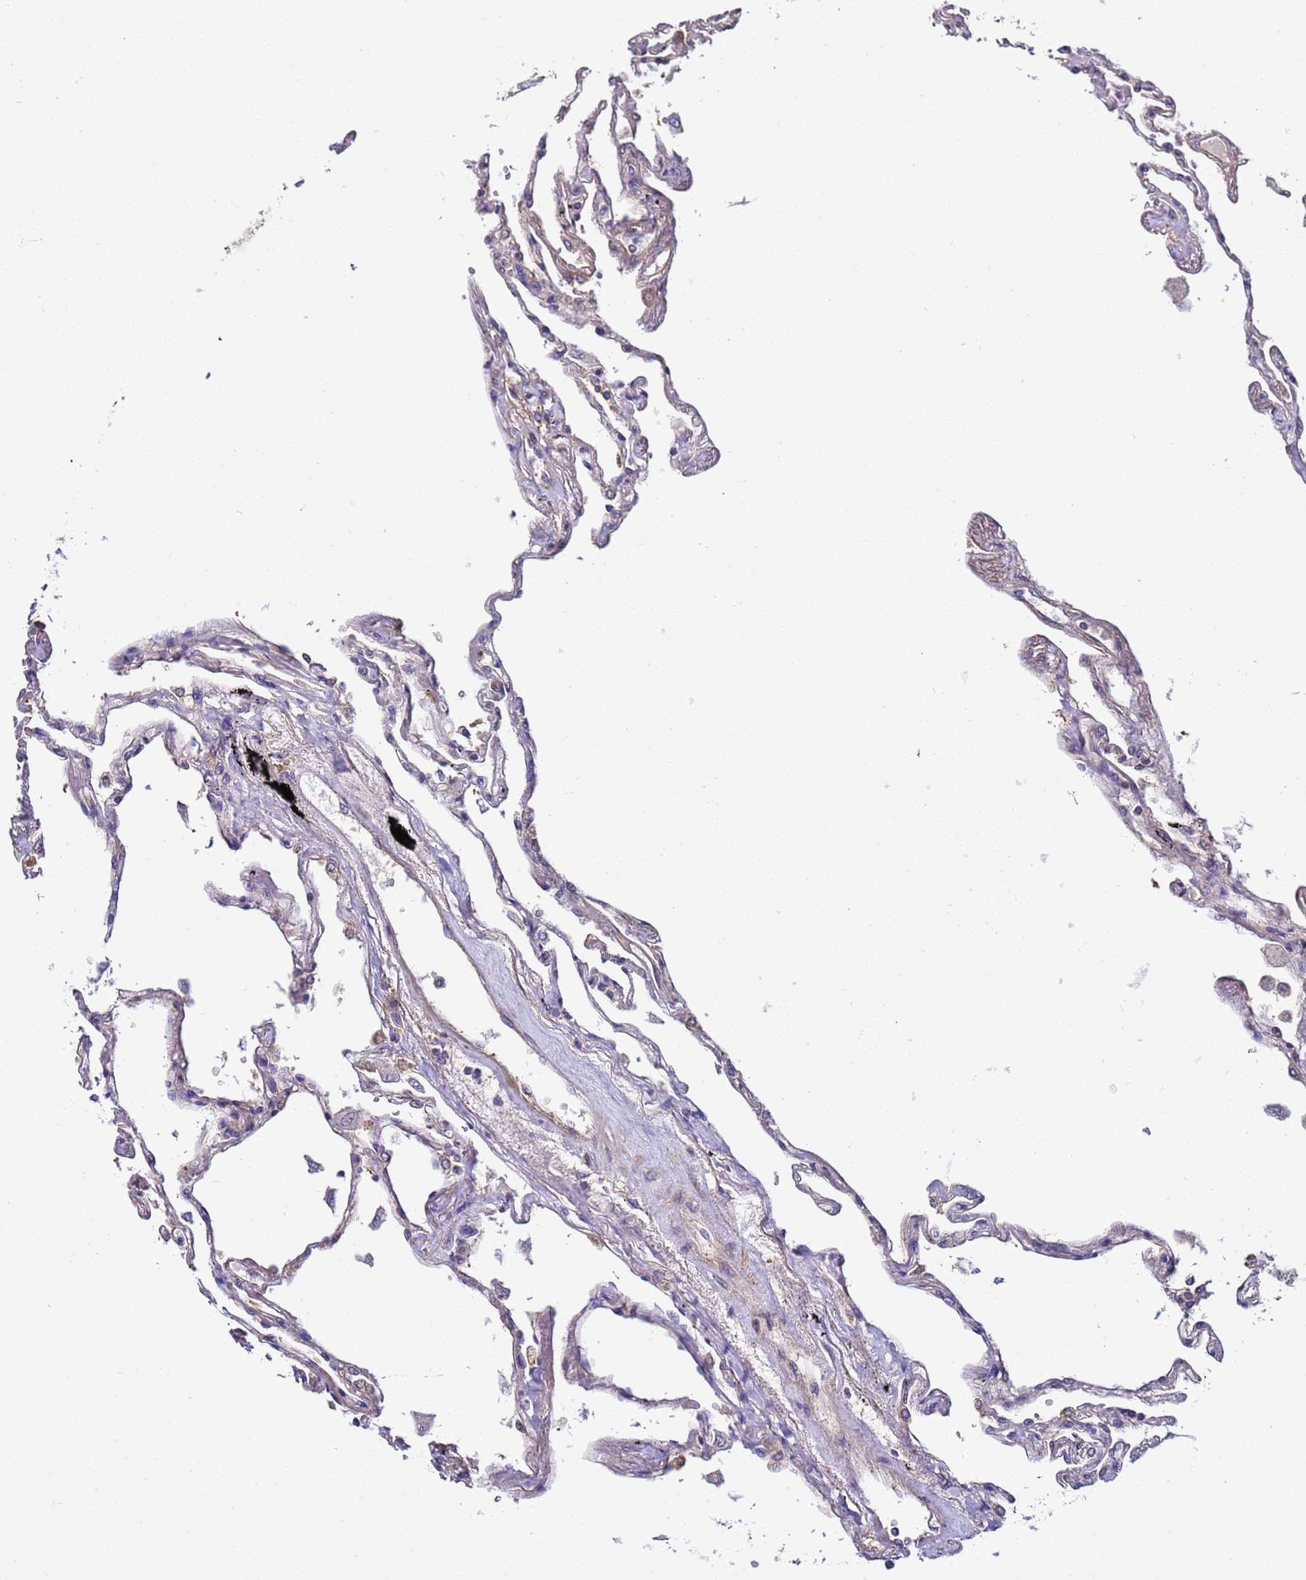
{"staining": {"intensity": "negative", "quantity": "none", "location": "none"}, "tissue": "lung", "cell_type": "Alveolar cells", "image_type": "normal", "snomed": [{"axis": "morphology", "description": "Normal tissue, NOS"}, {"axis": "topography", "description": "Lung"}], "caption": "Immunohistochemistry (IHC) image of normal lung stained for a protein (brown), which reveals no positivity in alveolar cells.", "gene": "NAXE", "patient": {"sex": "female", "age": 67}}